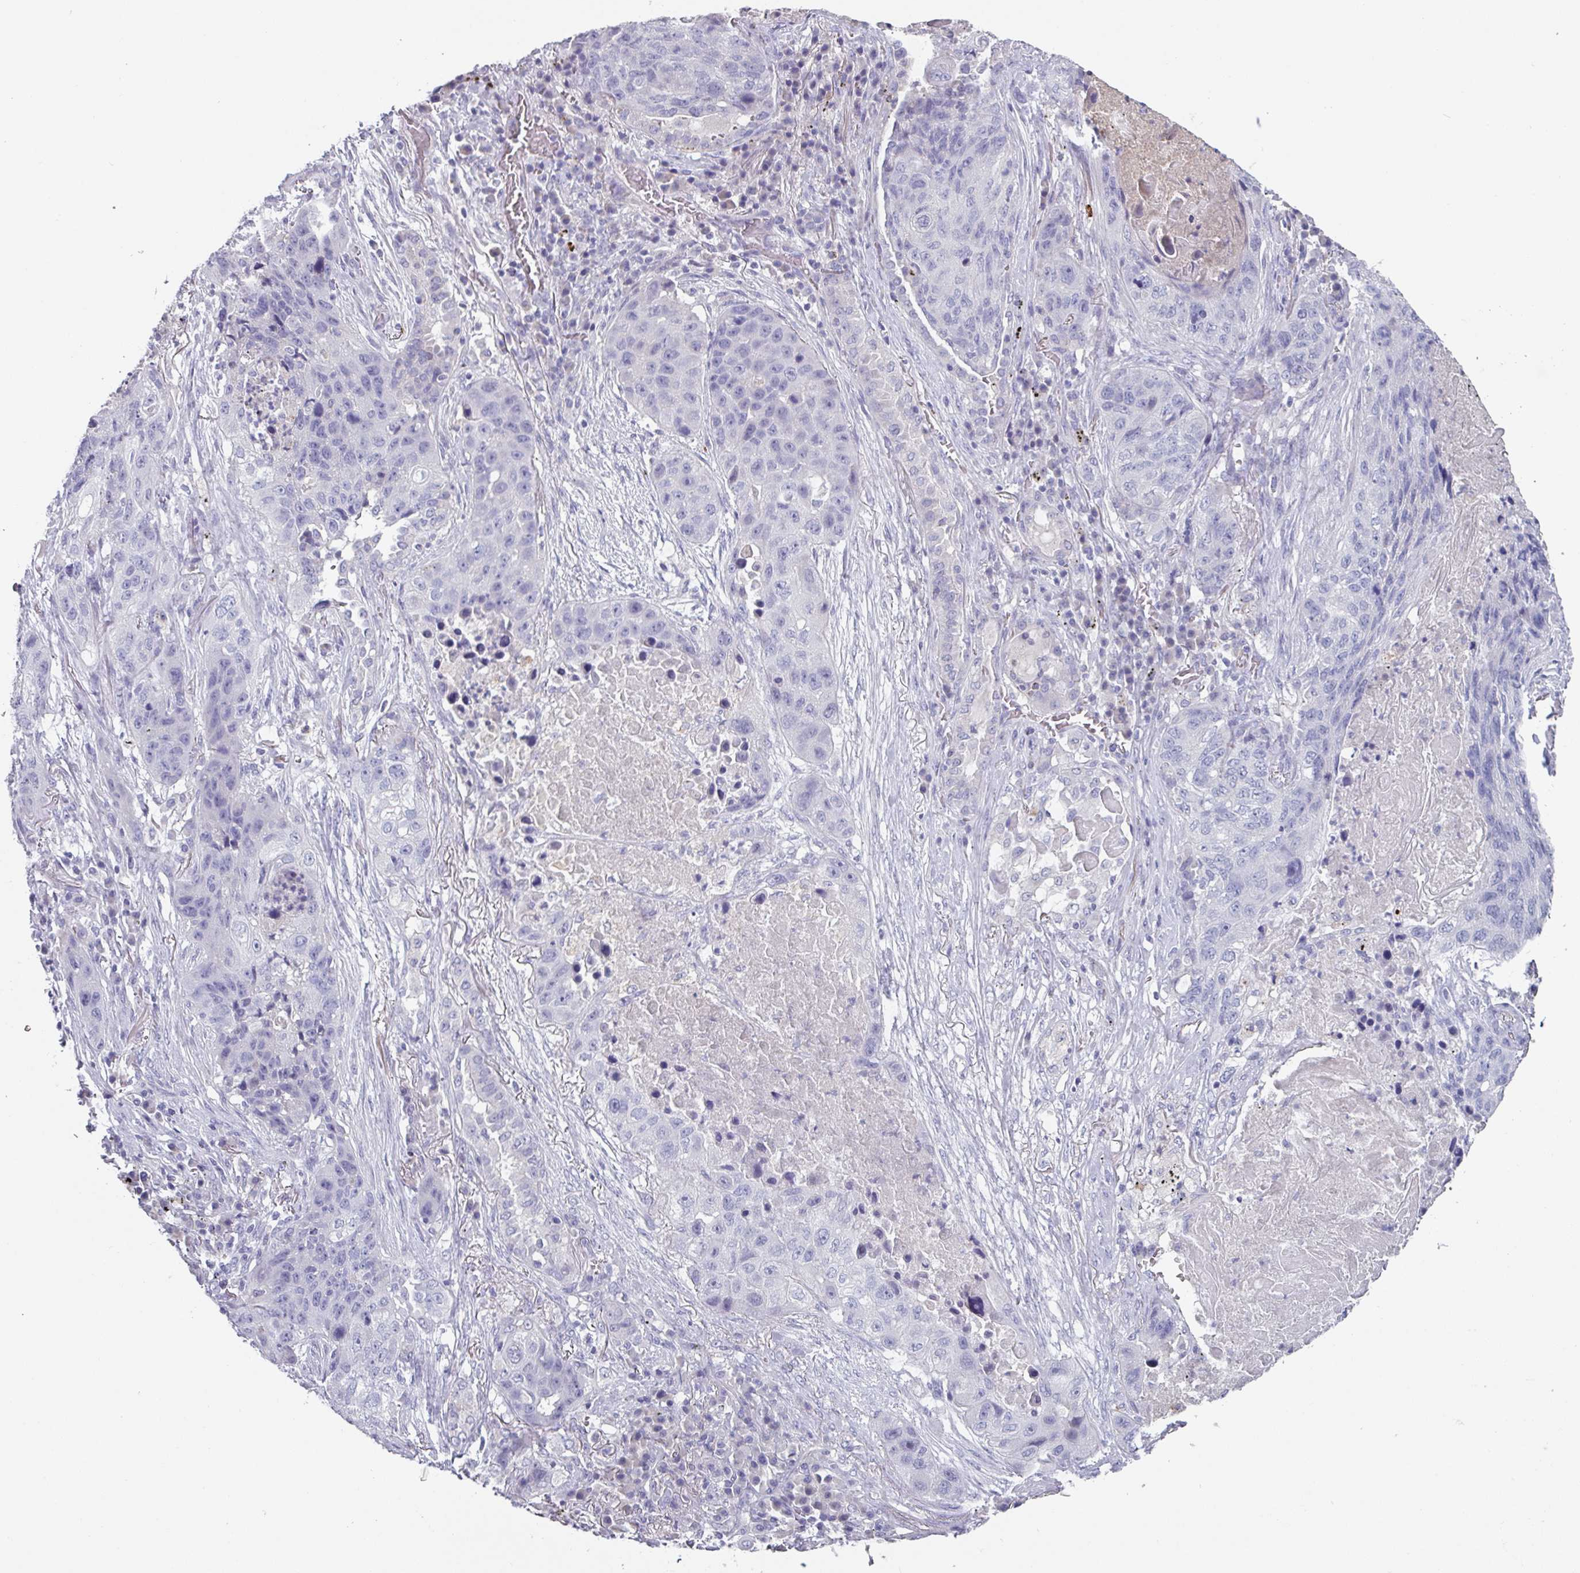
{"staining": {"intensity": "negative", "quantity": "none", "location": "none"}, "tissue": "lung cancer", "cell_type": "Tumor cells", "image_type": "cancer", "snomed": [{"axis": "morphology", "description": "Squamous cell carcinoma, NOS"}, {"axis": "topography", "description": "Lung"}], "caption": "Immunohistochemistry (IHC) photomicrograph of human lung cancer (squamous cell carcinoma) stained for a protein (brown), which shows no staining in tumor cells. The staining was performed using DAB to visualize the protein expression in brown, while the nuclei were stained in blue with hematoxylin (Magnification: 20x).", "gene": "OR2T10", "patient": {"sex": "female", "age": 63}}